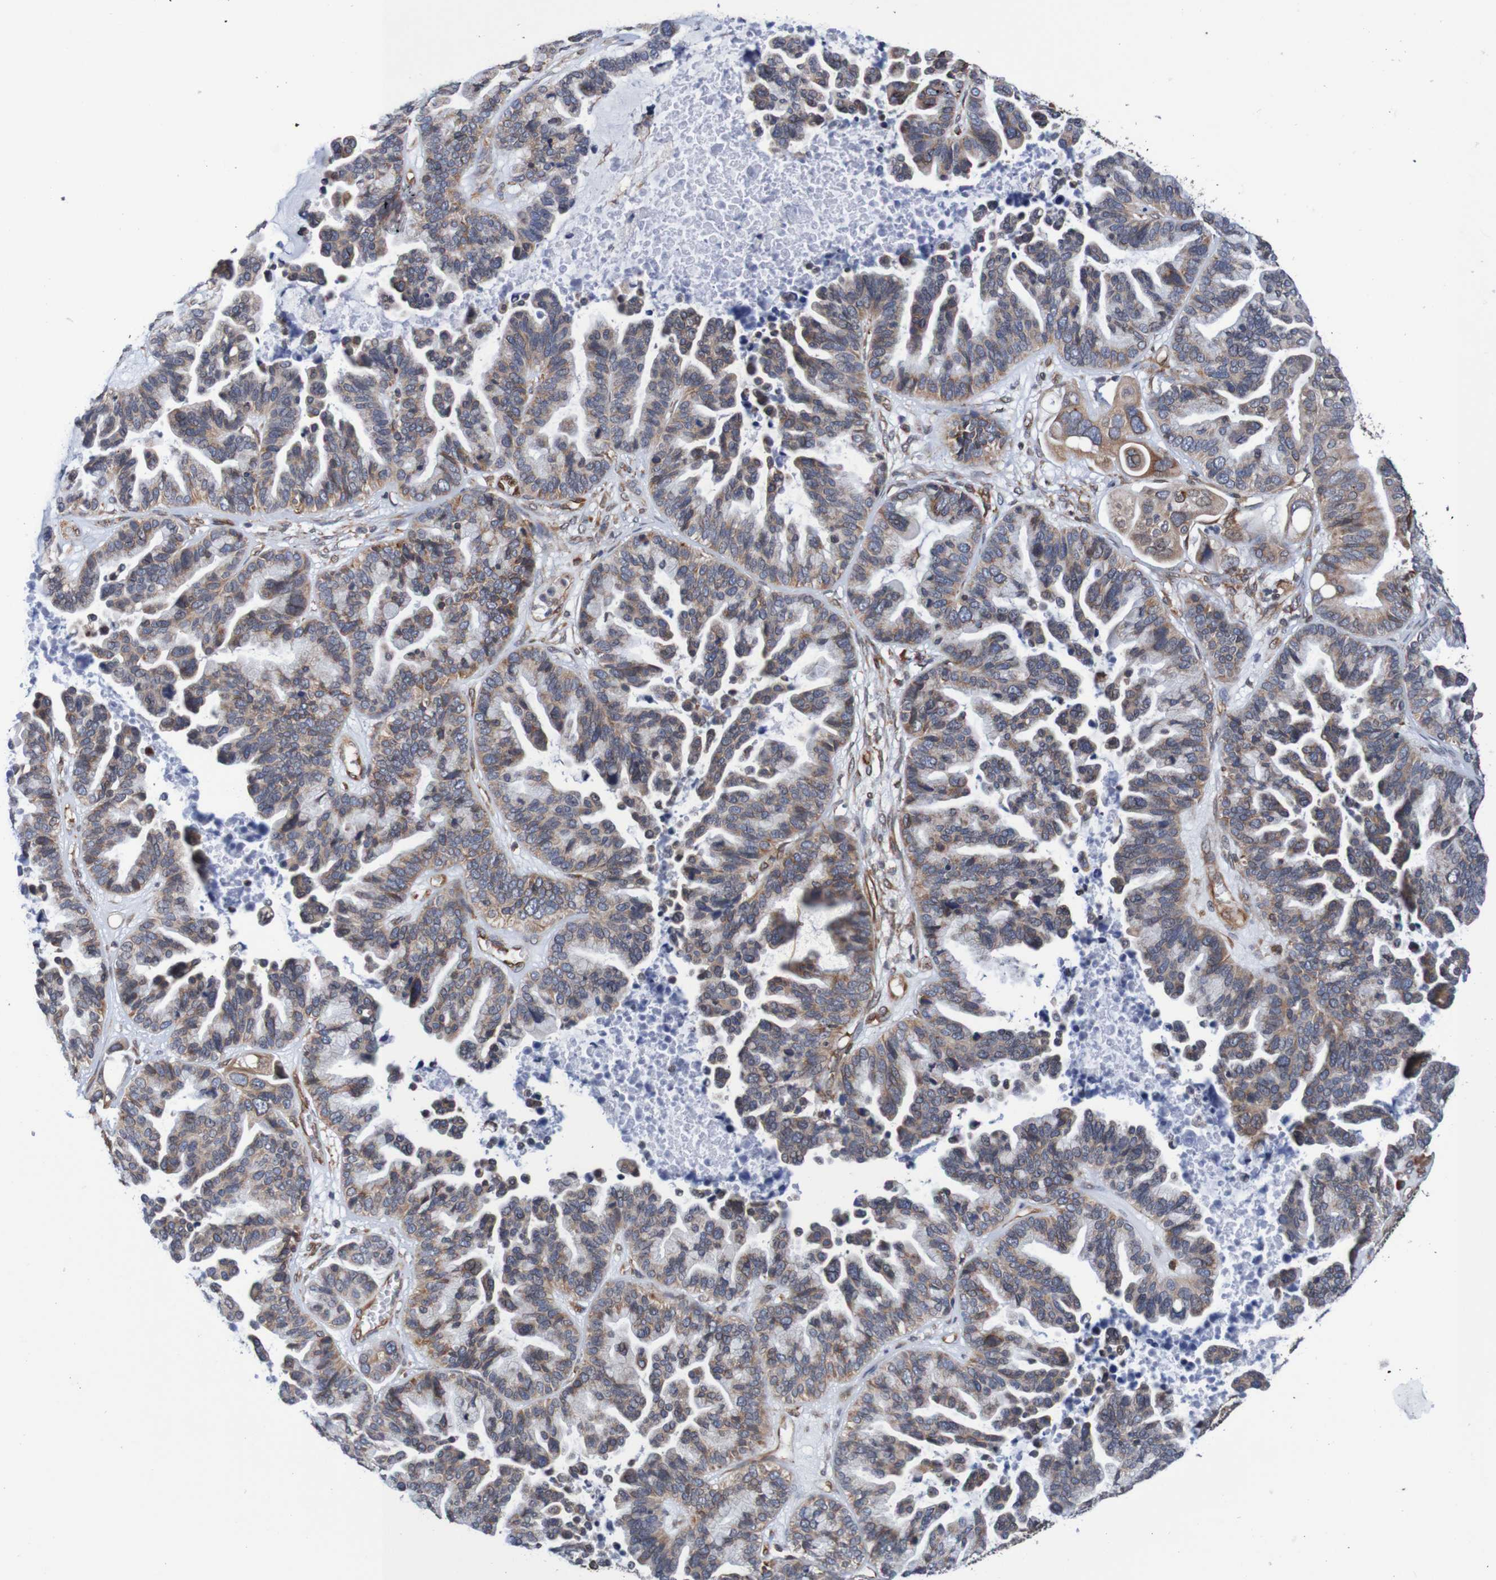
{"staining": {"intensity": "weak", "quantity": "25%-75%", "location": "cytoplasmic/membranous"}, "tissue": "ovarian cancer", "cell_type": "Tumor cells", "image_type": "cancer", "snomed": [{"axis": "morphology", "description": "Cystadenocarcinoma, serous, NOS"}, {"axis": "topography", "description": "Ovary"}], "caption": "Ovarian cancer was stained to show a protein in brown. There is low levels of weak cytoplasmic/membranous staining in approximately 25%-75% of tumor cells. (DAB IHC with brightfield microscopy, high magnification).", "gene": "TMEM109", "patient": {"sex": "female", "age": 56}}